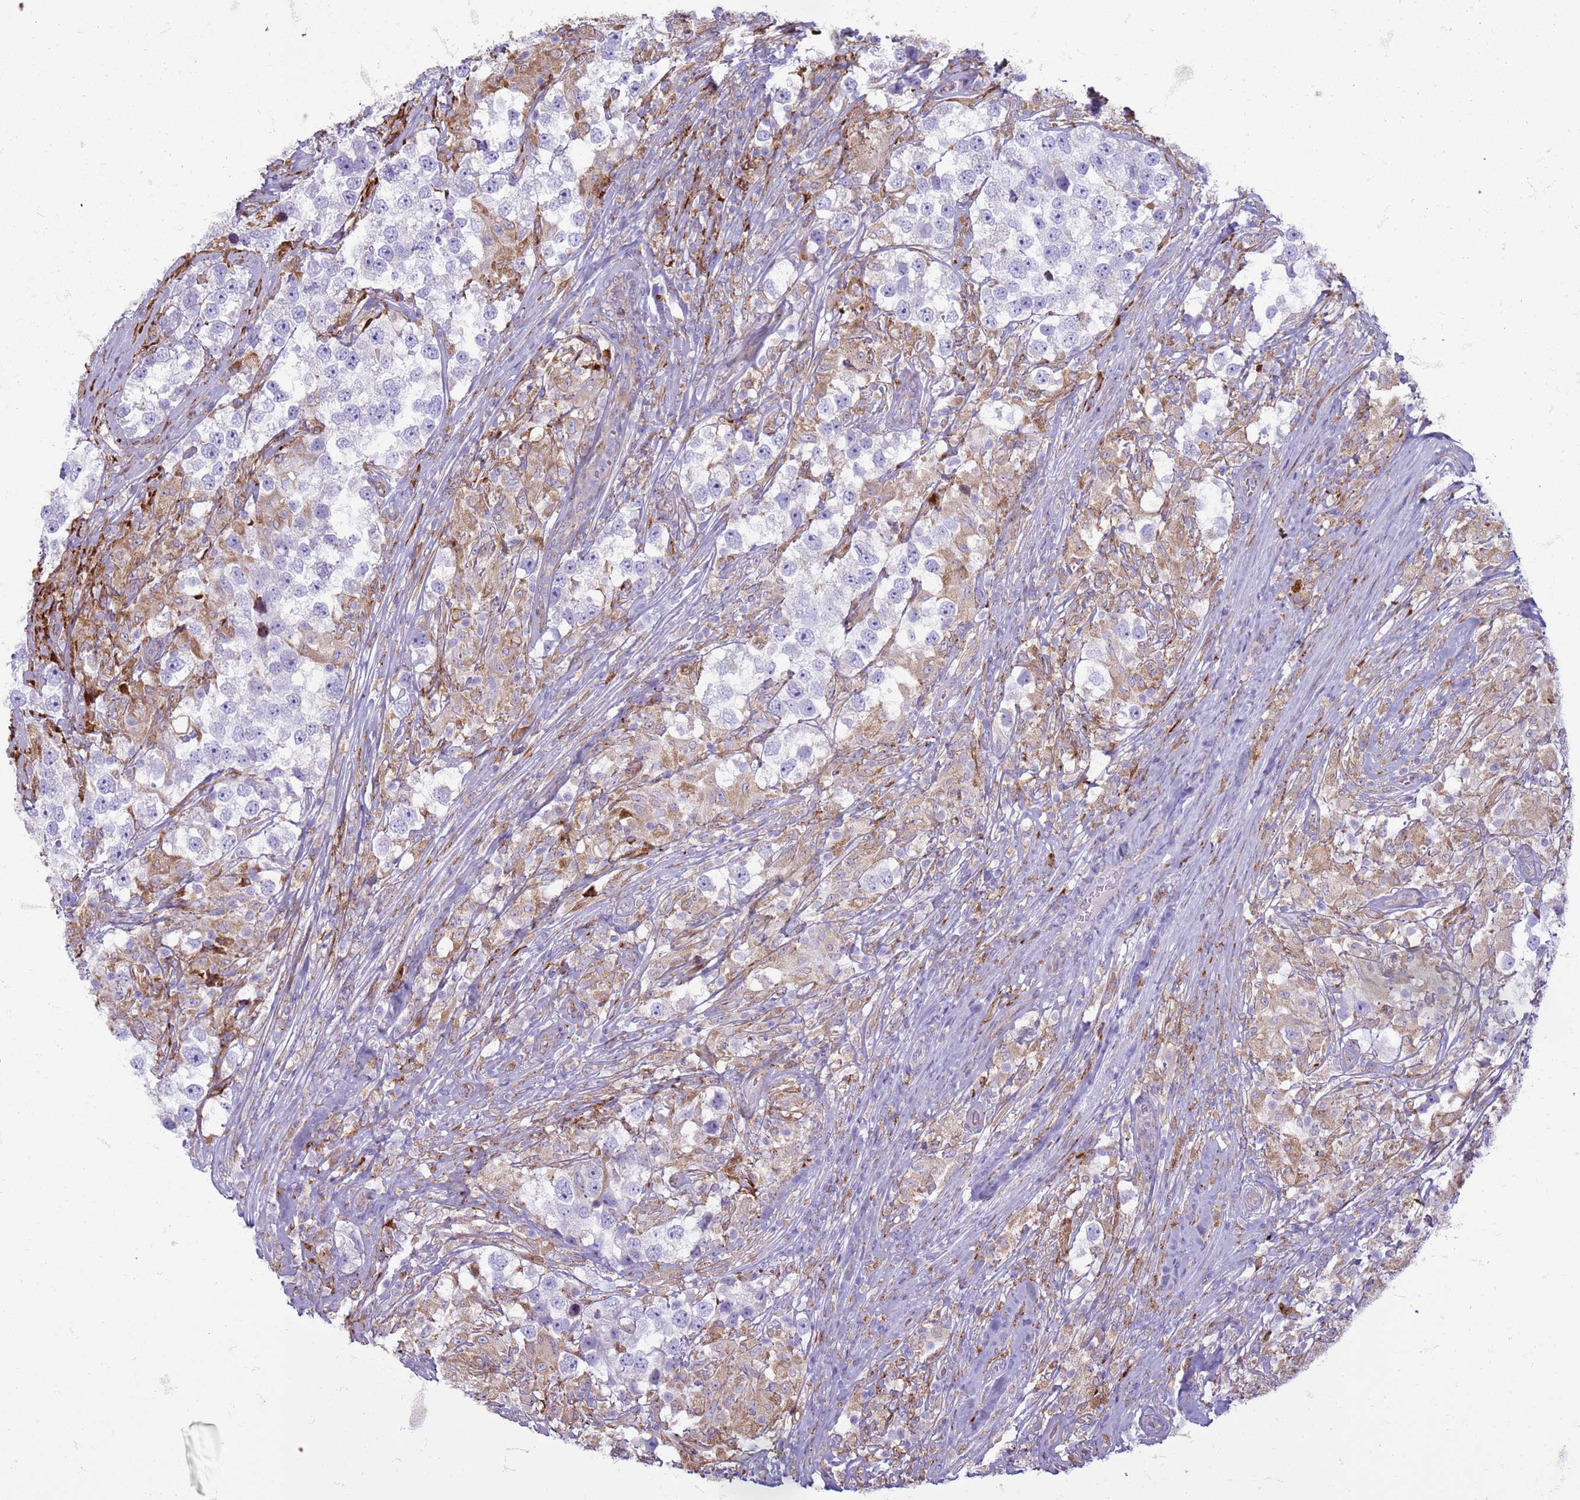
{"staining": {"intensity": "negative", "quantity": "none", "location": "none"}, "tissue": "testis cancer", "cell_type": "Tumor cells", "image_type": "cancer", "snomed": [{"axis": "morphology", "description": "Seminoma, NOS"}, {"axis": "topography", "description": "Testis"}], "caption": "The immunohistochemistry image has no significant expression in tumor cells of testis cancer (seminoma) tissue. Nuclei are stained in blue.", "gene": "PDK3", "patient": {"sex": "male", "age": 46}}